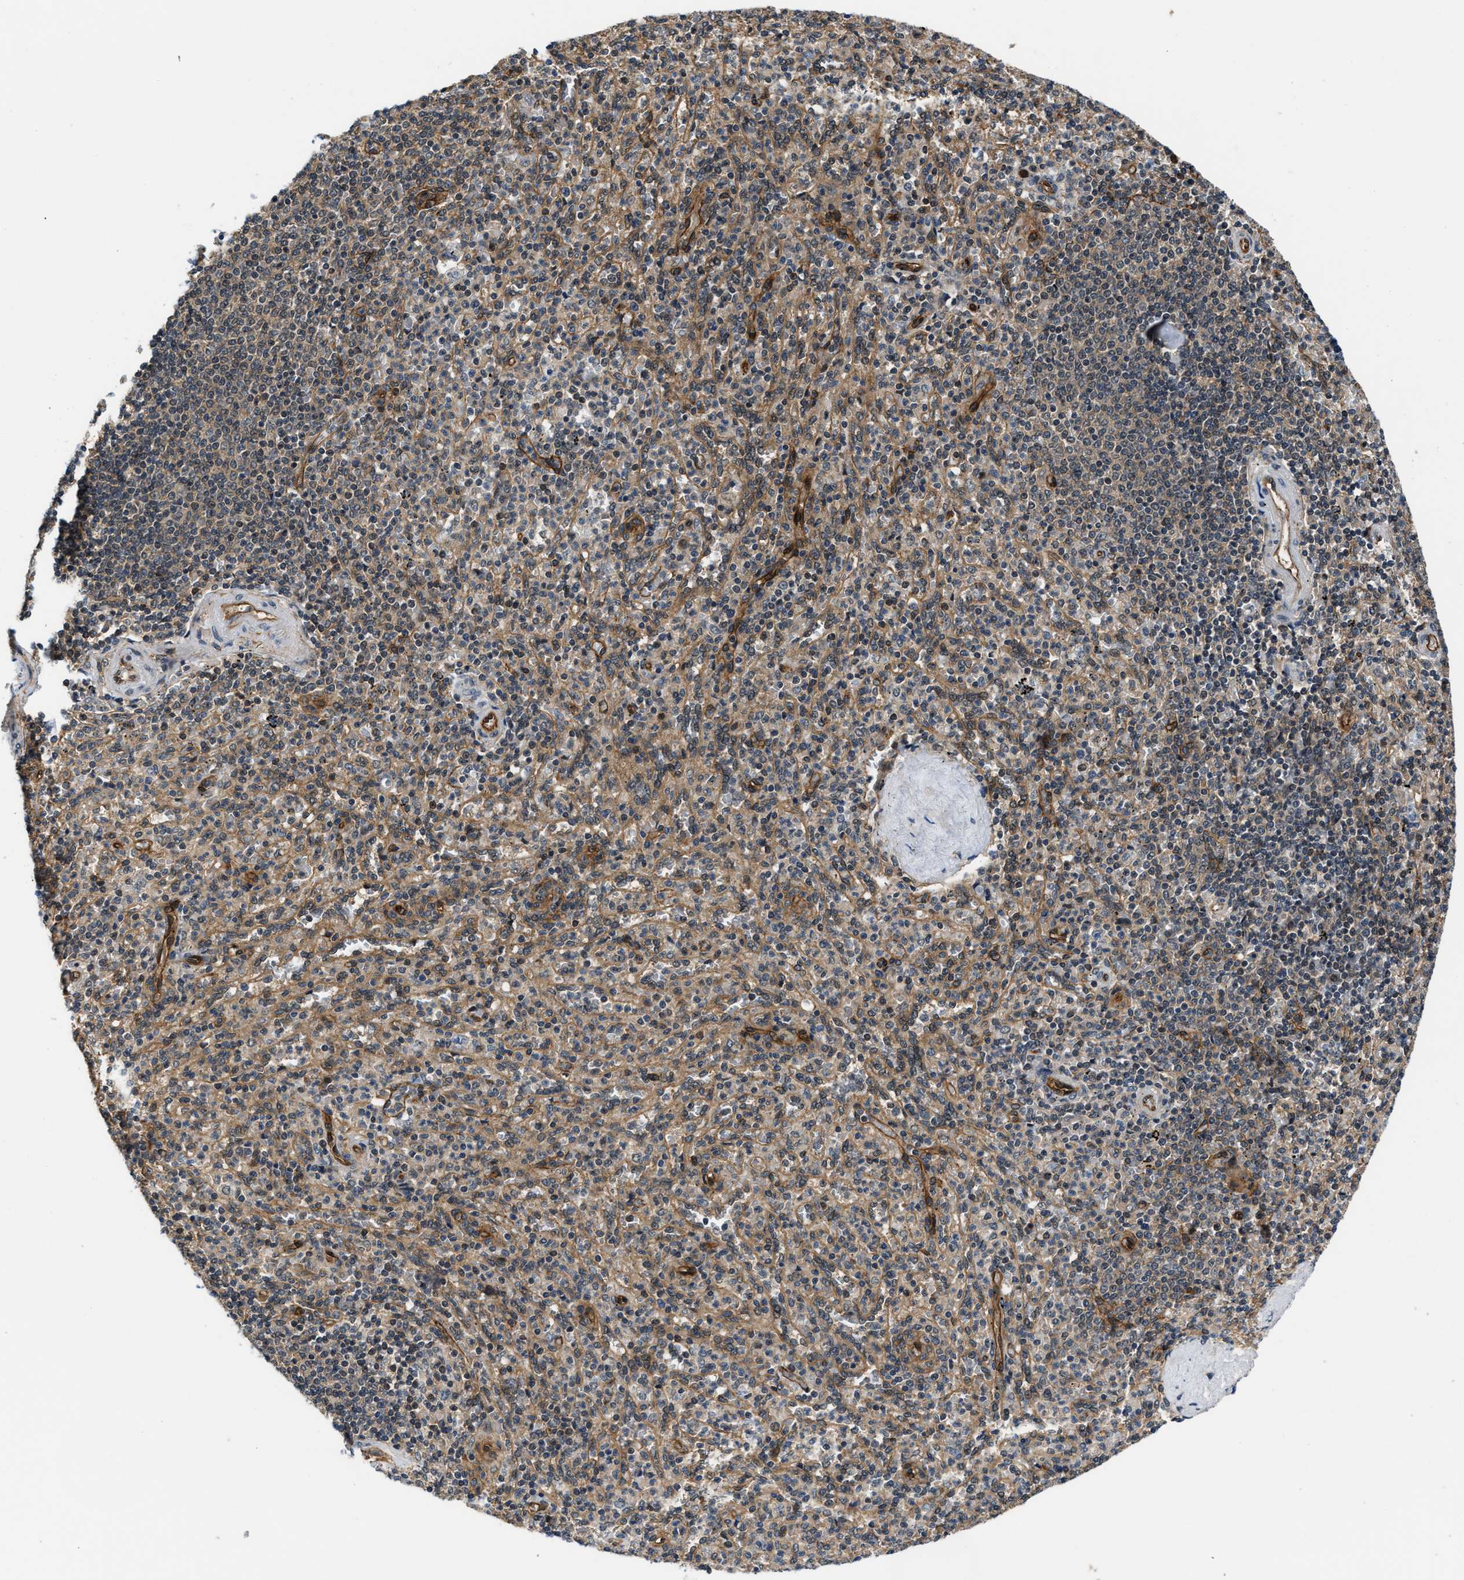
{"staining": {"intensity": "weak", "quantity": "<25%", "location": "cytoplasmic/membranous"}, "tissue": "spleen", "cell_type": "Cells in red pulp", "image_type": "normal", "snomed": [{"axis": "morphology", "description": "Normal tissue, NOS"}, {"axis": "topography", "description": "Spleen"}], "caption": "Photomicrograph shows no significant protein staining in cells in red pulp of normal spleen. (DAB (3,3'-diaminobenzidine) IHC, high magnification).", "gene": "COPS2", "patient": {"sex": "male", "age": 36}}